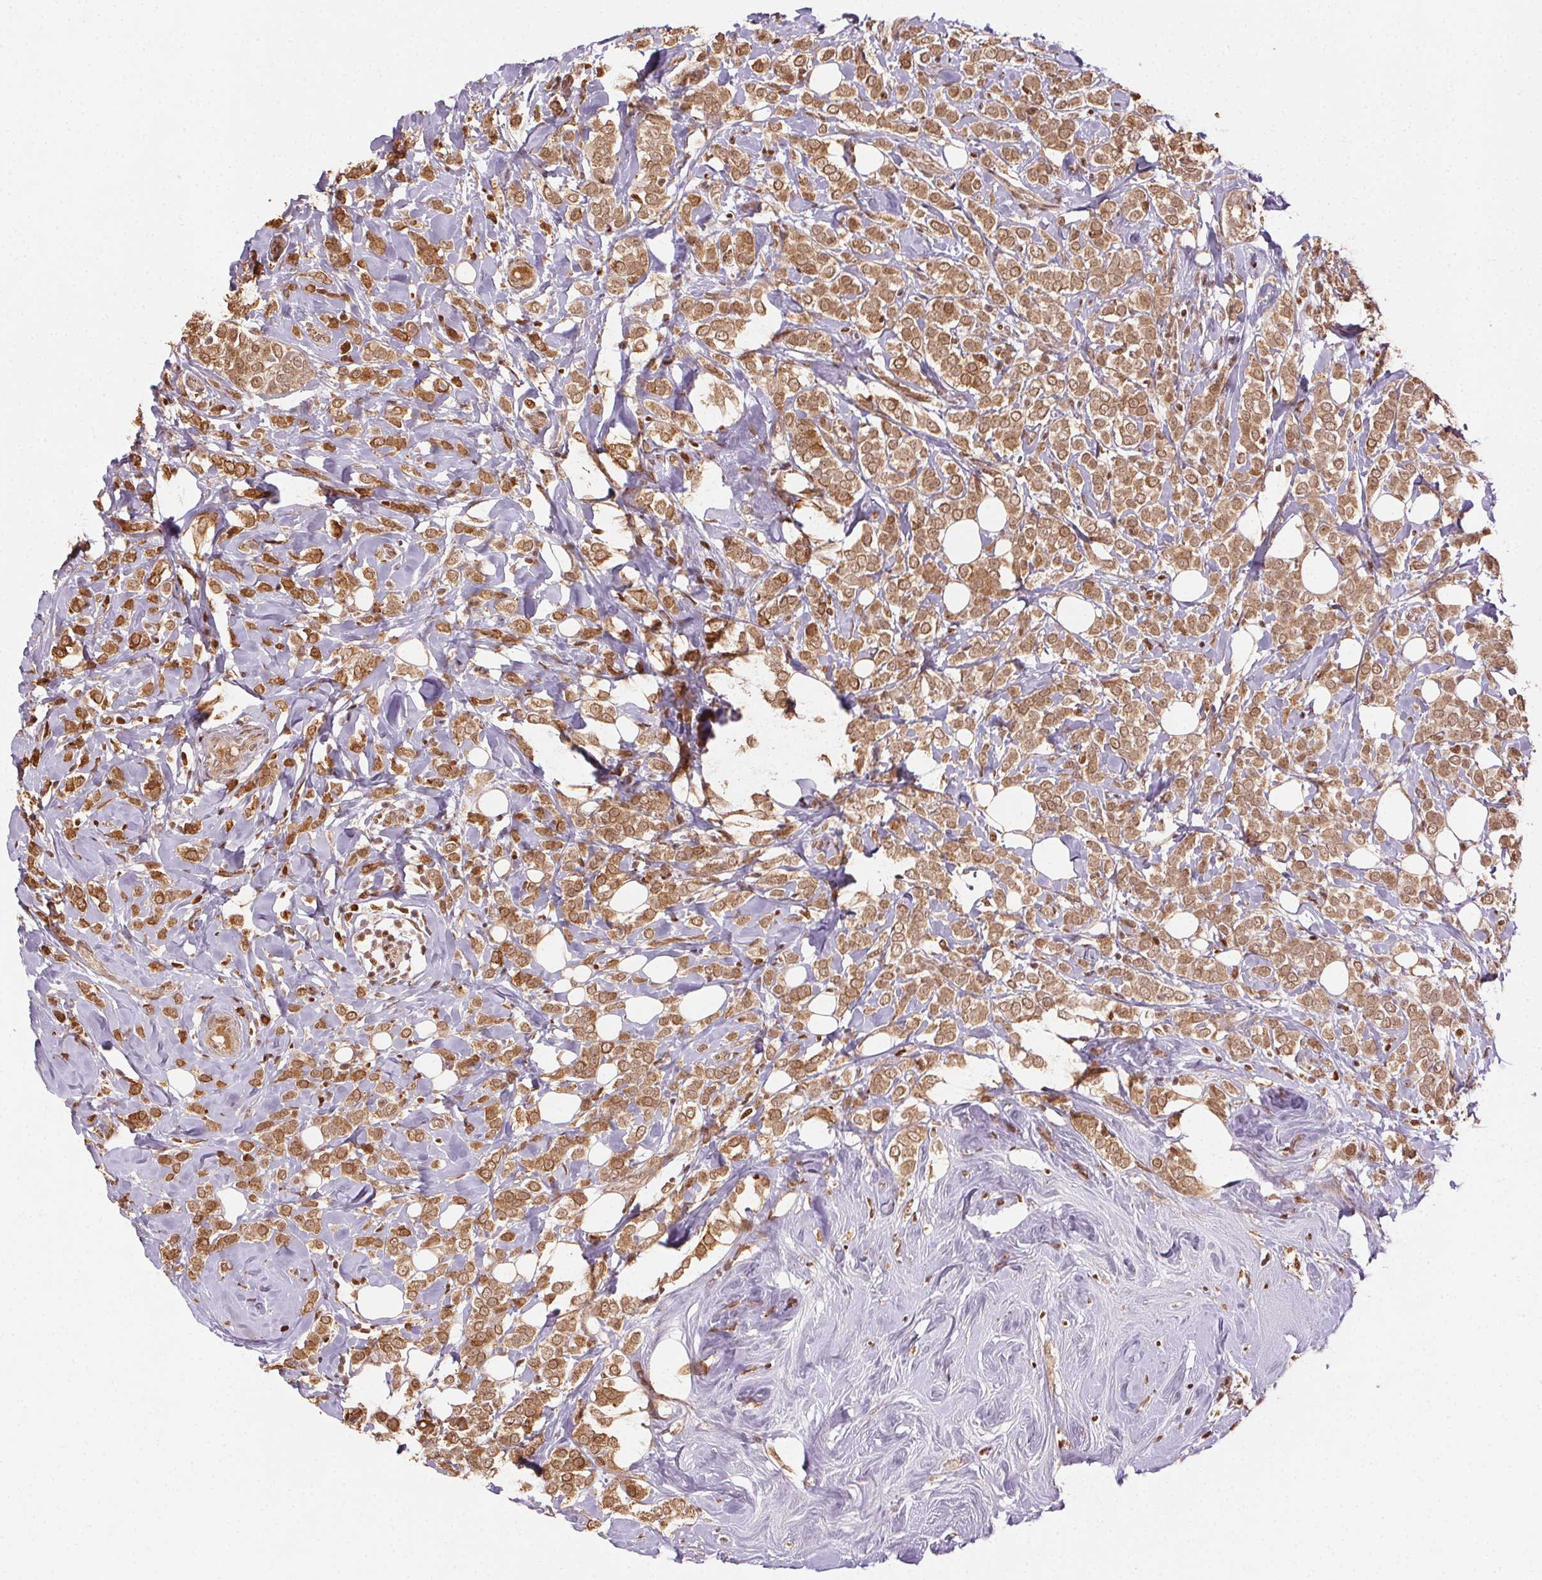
{"staining": {"intensity": "moderate", "quantity": ">75%", "location": "cytoplasmic/membranous,nuclear"}, "tissue": "breast cancer", "cell_type": "Tumor cells", "image_type": "cancer", "snomed": [{"axis": "morphology", "description": "Lobular carcinoma"}, {"axis": "topography", "description": "Breast"}], "caption": "Protein analysis of breast cancer (lobular carcinoma) tissue shows moderate cytoplasmic/membranous and nuclear staining in about >75% of tumor cells.", "gene": "TREML4", "patient": {"sex": "female", "age": 49}}